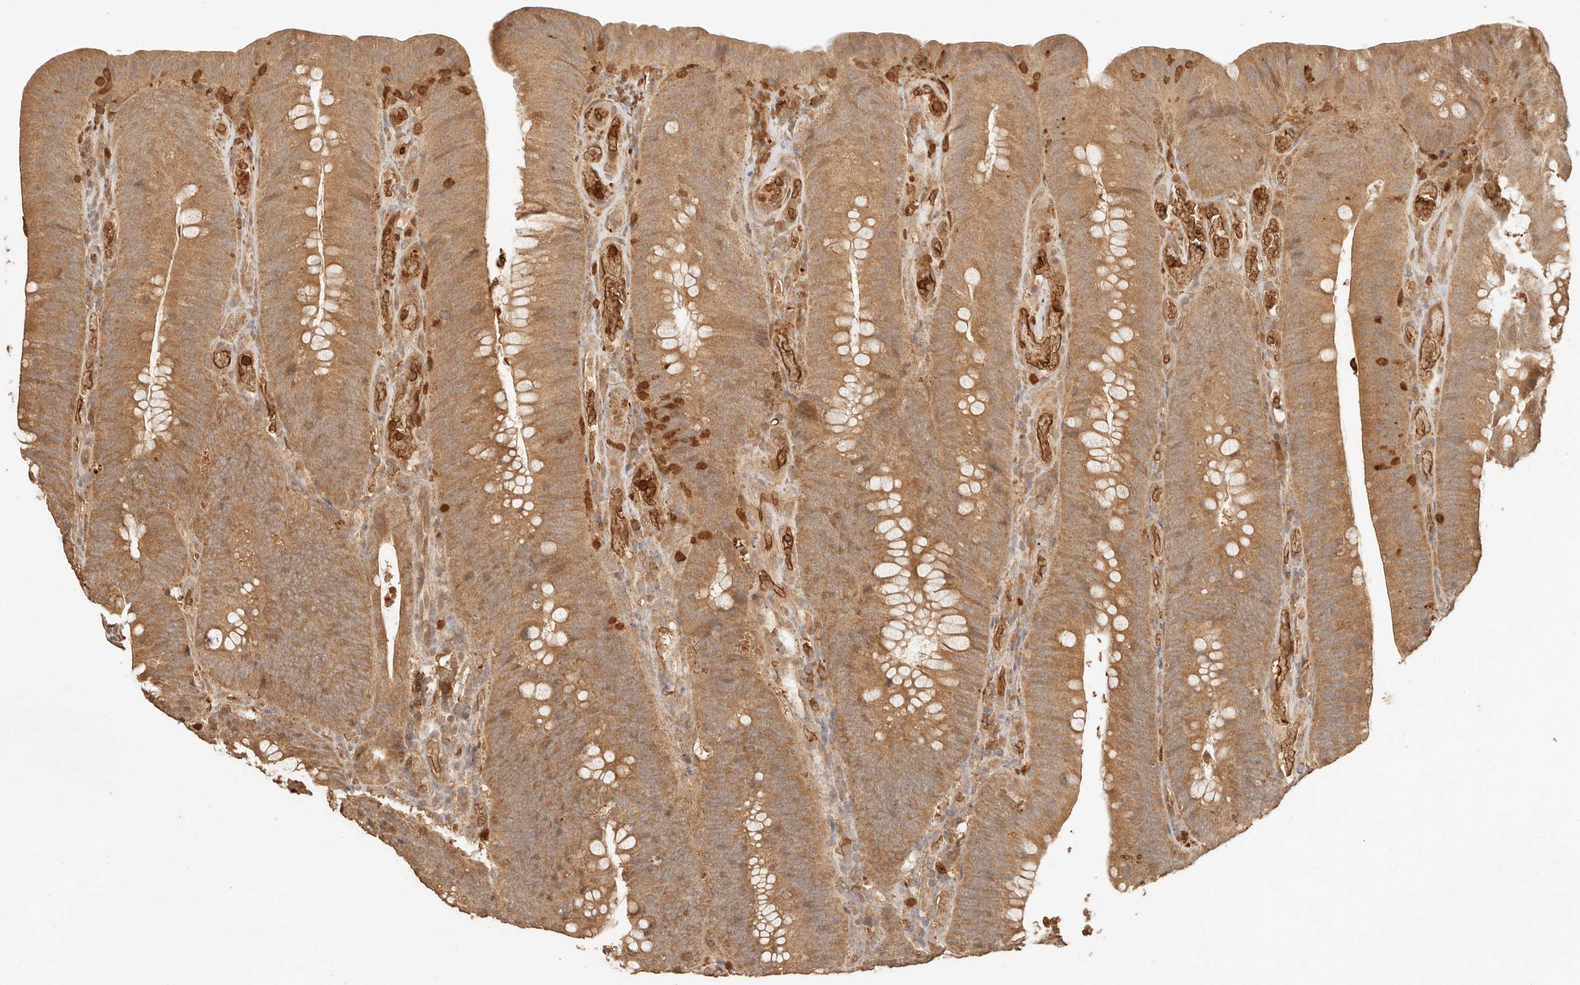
{"staining": {"intensity": "moderate", "quantity": ">75%", "location": "cytoplasmic/membranous"}, "tissue": "colorectal cancer", "cell_type": "Tumor cells", "image_type": "cancer", "snomed": [{"axis": "morphology", "description": "Normal tissue, NOS"}, {"axis": "topography", "description": "Colon"}], "caption": "Moderate cytoplasmic/membranous positivity is present in about >75% of tumor cells in colorectal cancer.", "gene": "INTS11", "patient": {"sex": "female", "age": 82}}